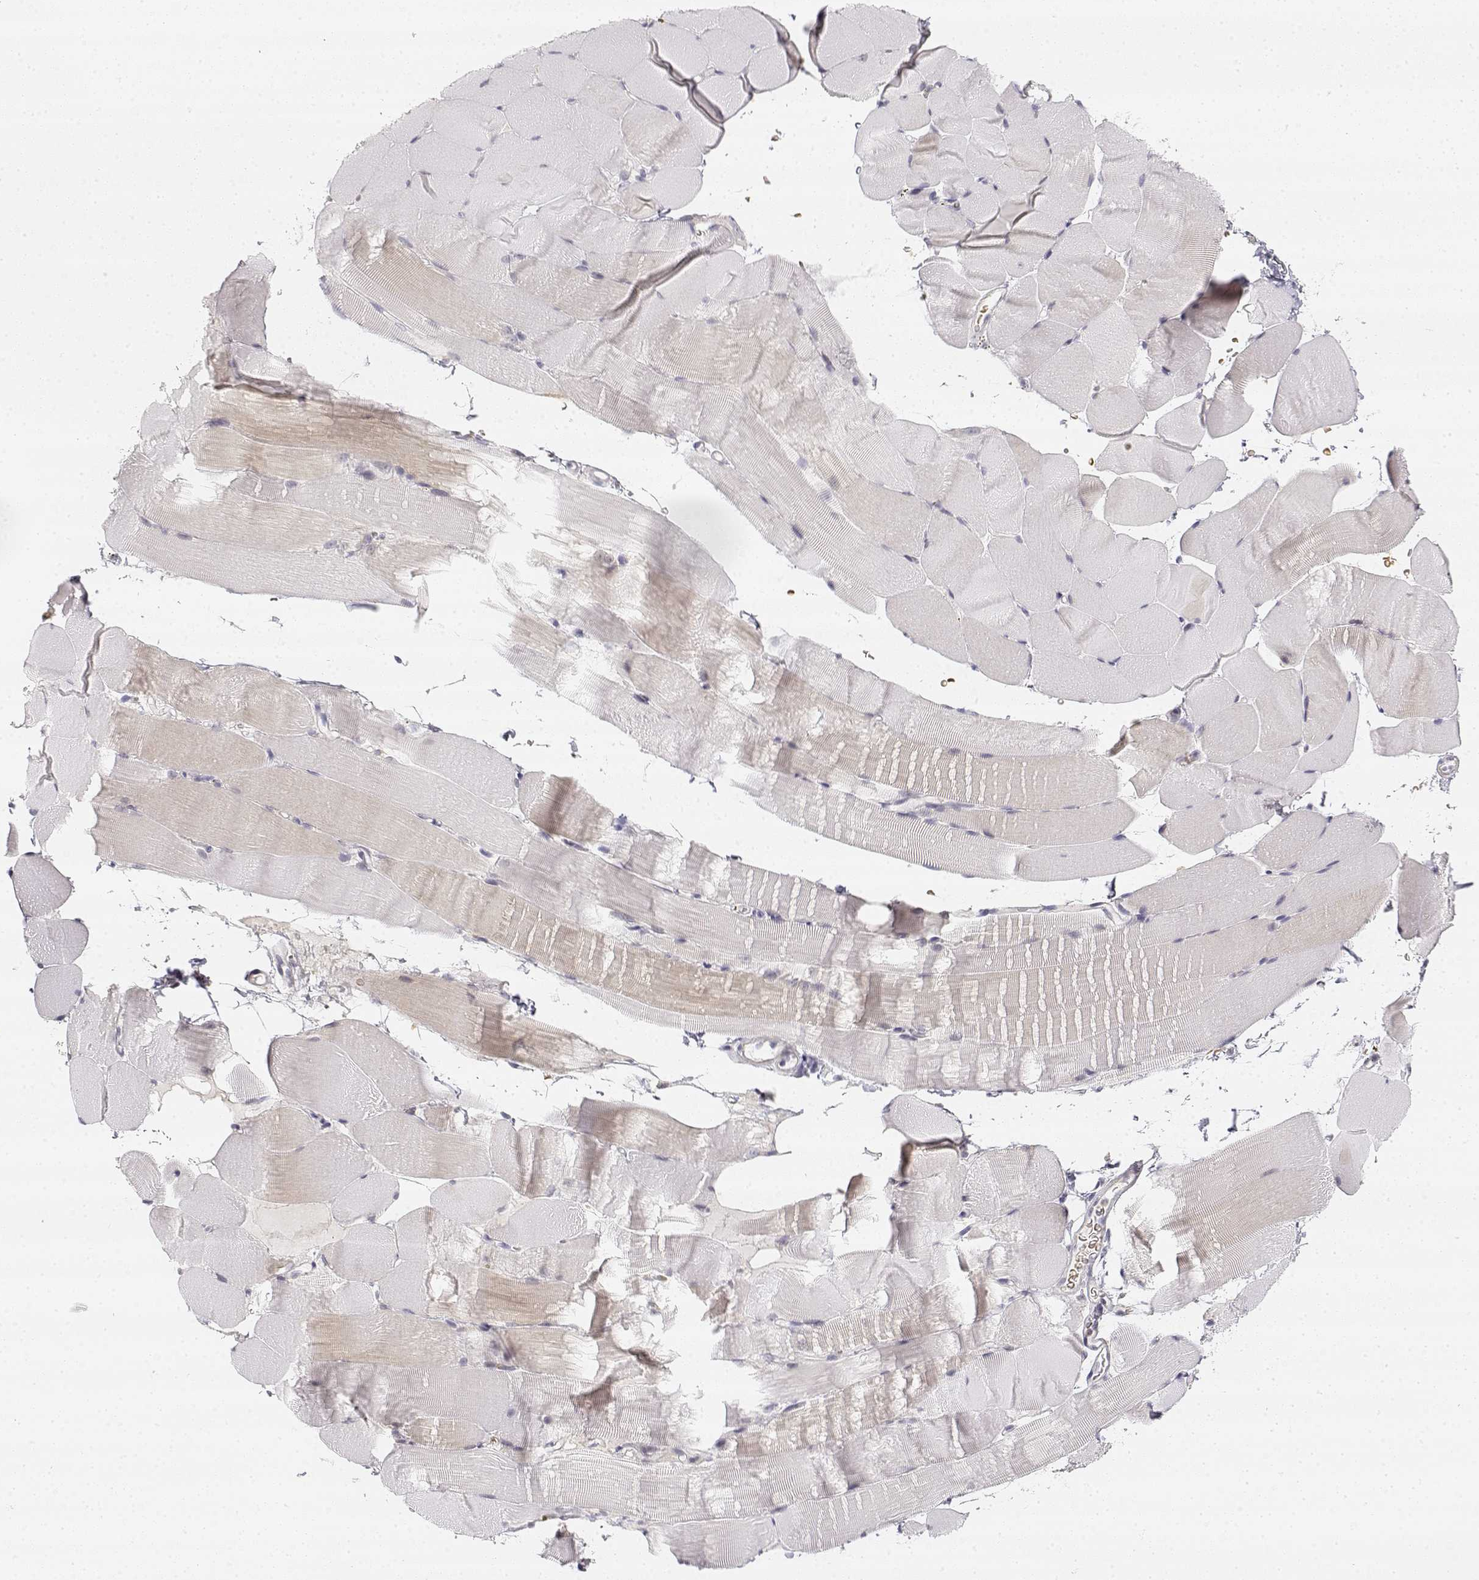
{"staining": {"intensity": "negative", "quantity": "none", "location": "none"}, "tissue": "skeletal muscle", "cell_type": "Myocytes", "image_type": "normal", "snomed": [{"axis": "morphology", "description": "Normal tissue, NOS"}, {"axis": "topography", "description": "Skeletal muscle"}], "caption": "Protein analysis of unremarkable skeletal muscle demonstrates no significant positivity in myocytes.", "gene": "GLIPR1L2", "patient": {"sex": "female", "age": 37}}